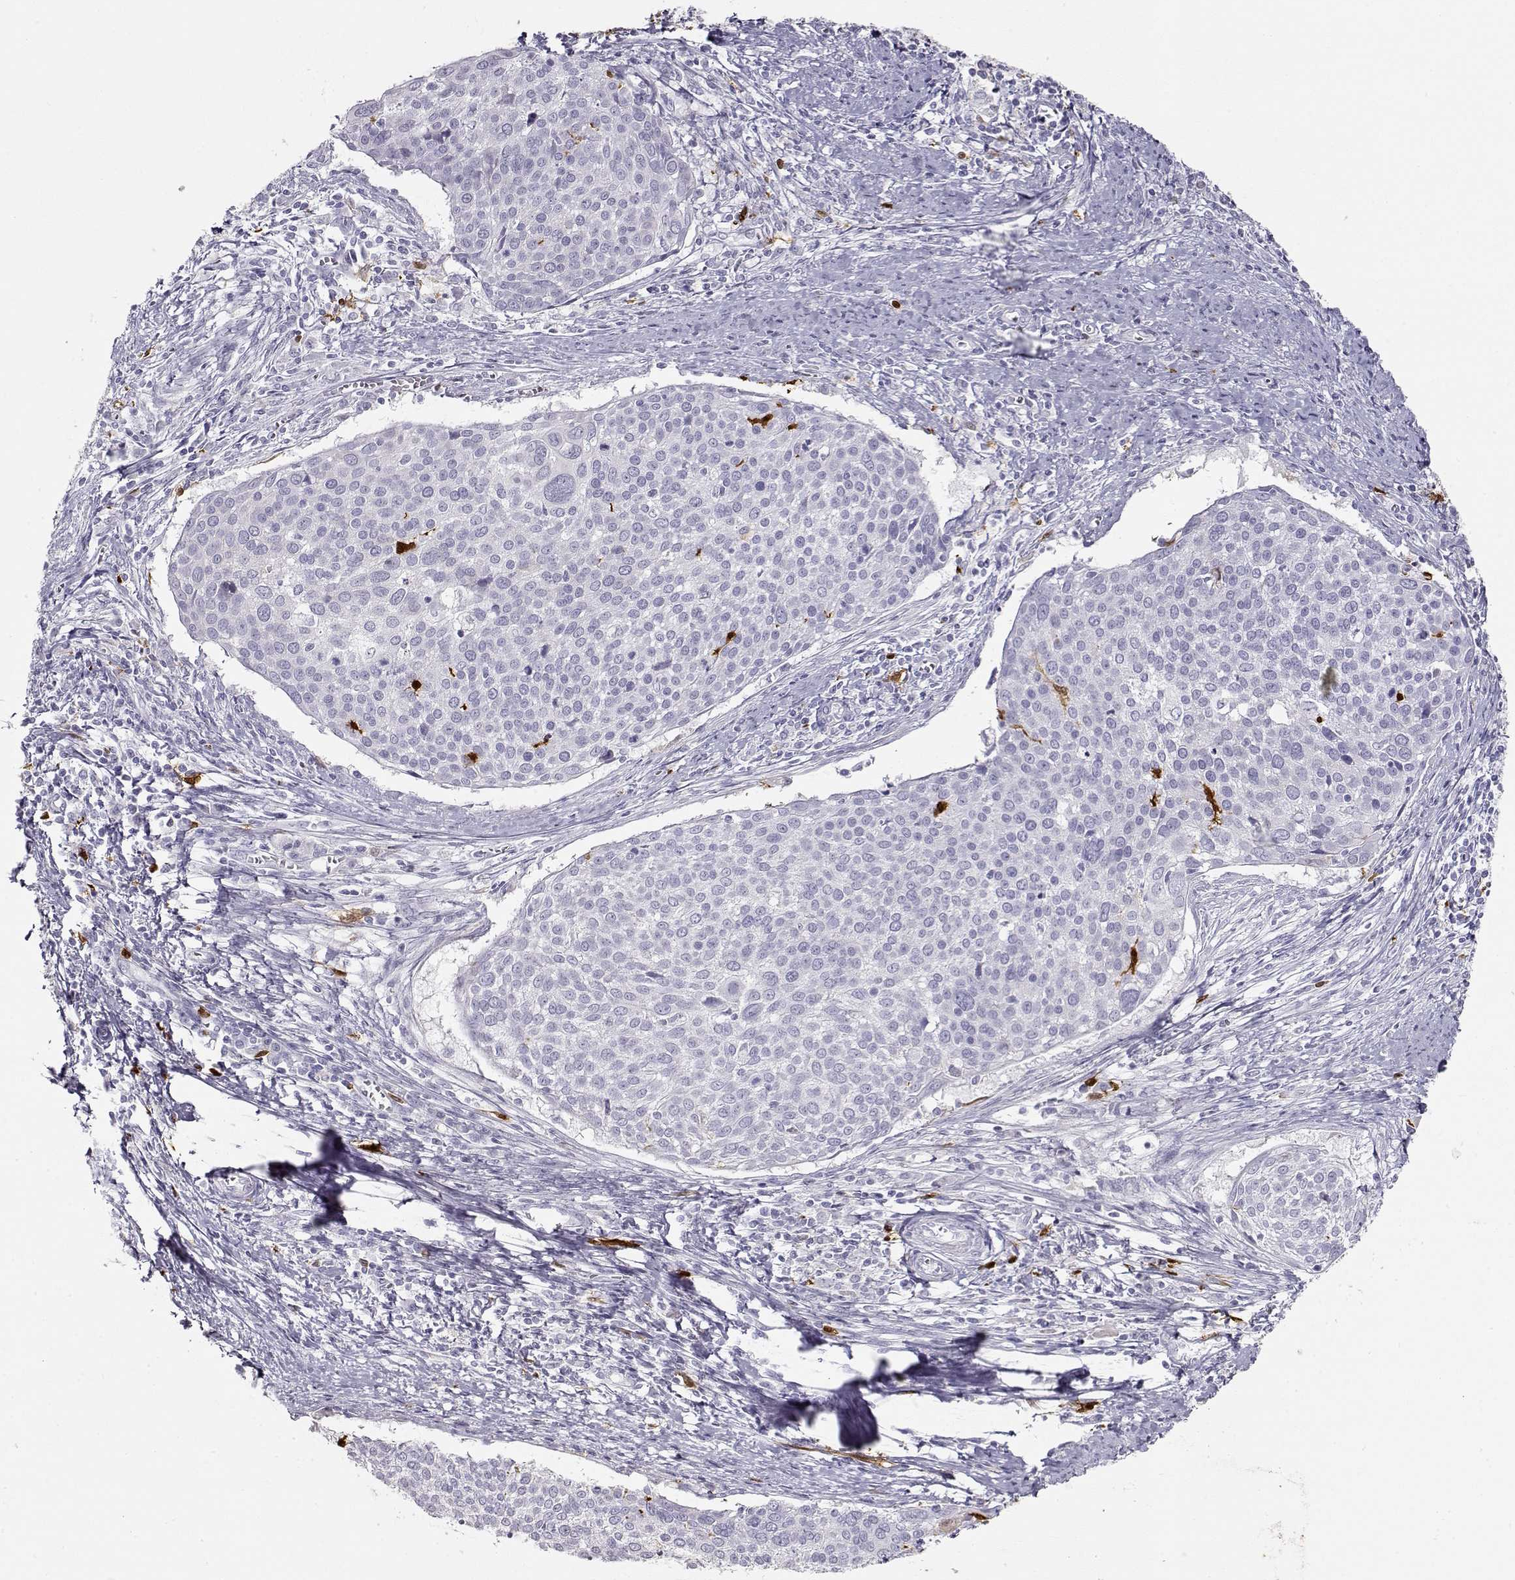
{"staining": {"intensity": "negative", "quantity": "none", "location": "none"}, "tissue": "cervical cancer", "cell_type": "Tumor cells", "image_type": "cancer", "snomed": [{"axis": "morphology", "description": "Squamous cell carcinoma, NOS"}, {"axis": "topography", "description": "Cervix"}], "caption": "The image reveals no significant positivity in tumor cells of cervical cancer (squamous cell carcinoma).", "gene": "S100B", "patient": {"sex": "female", "age": 39}}